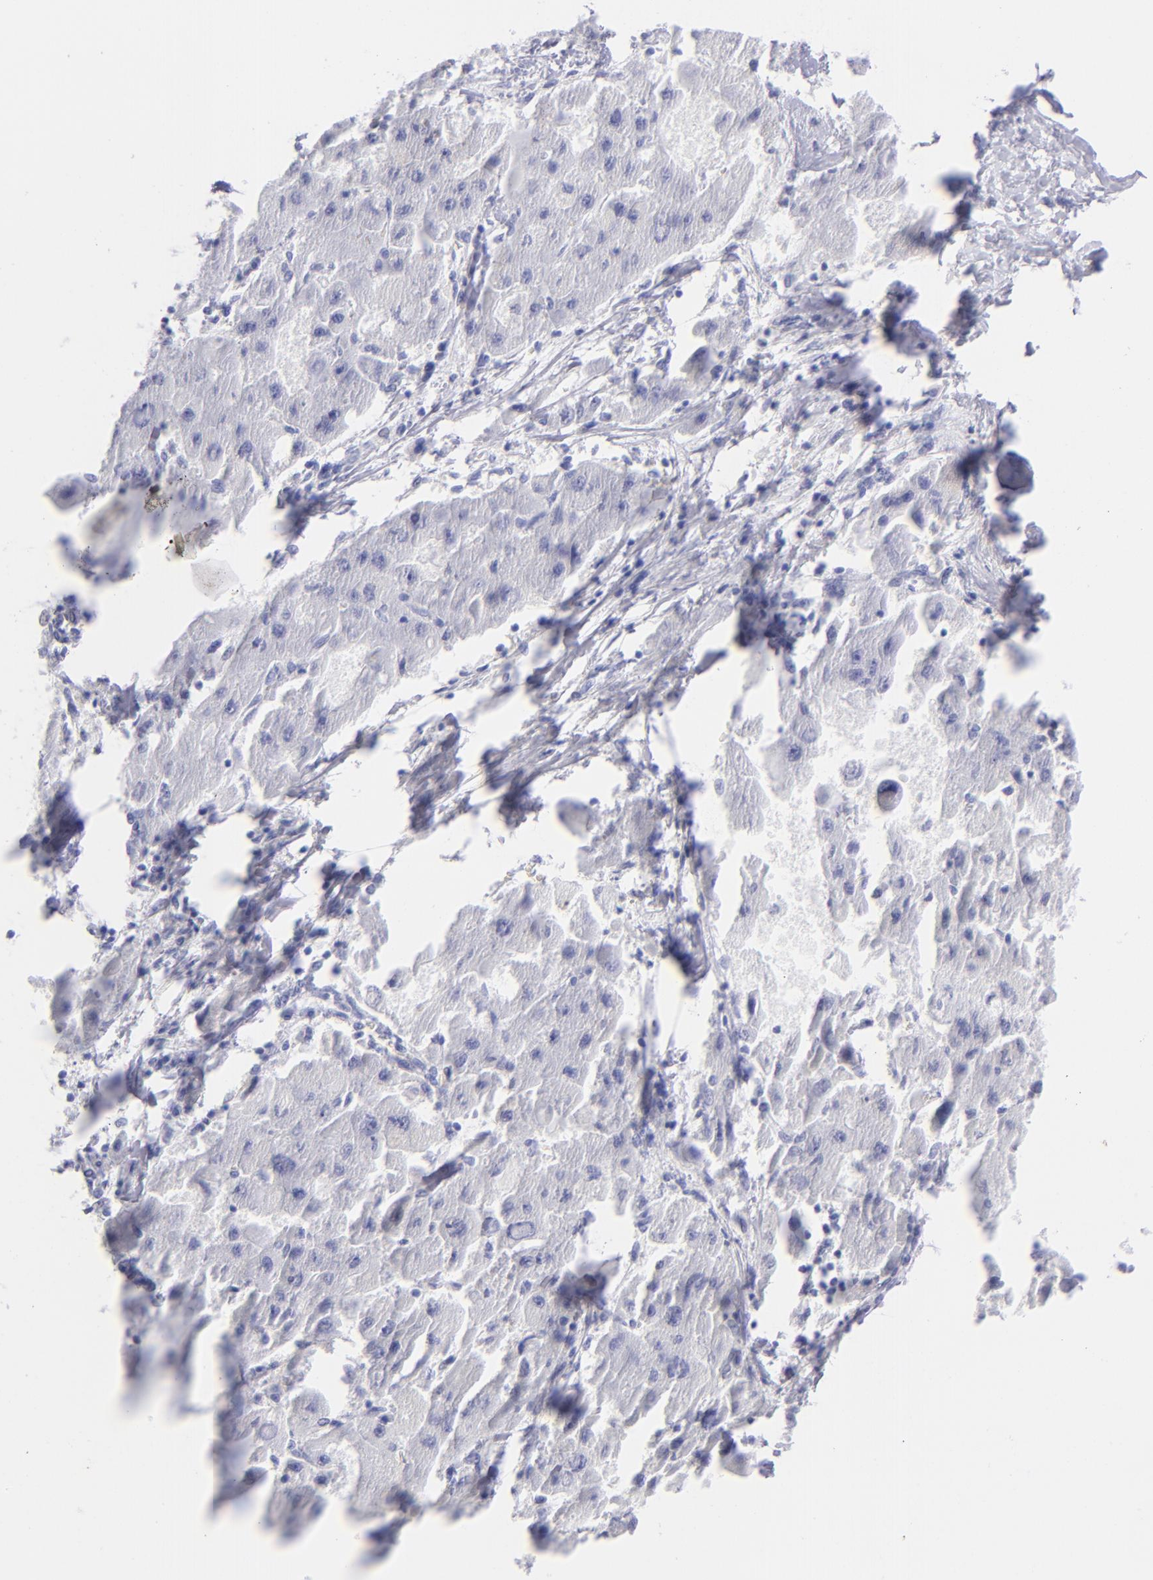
{"staining": {"intensity": "negative", "quantity": "none", "location": "none"}, "tissue": "liver cancer", "cell_type": "Tumor cells", "image_type": "cancer", "snomed": [{"axis": "morphology", "description": "Carcinoma, Hepatocellular, NOS"}, {"axis": "topography", "description": "Liver"}], "caption": "High magnification brightfield microscopy of liver cancer (hepatocellular carcinoma) stained with DAB (3,3'-diaminobenzidine) (brown) and counterstained with hematoxylin (blue): tumor cells show no significant positivity.", "gene": "SLC1A3", "patient": {"sex": "male", "age": 24}}